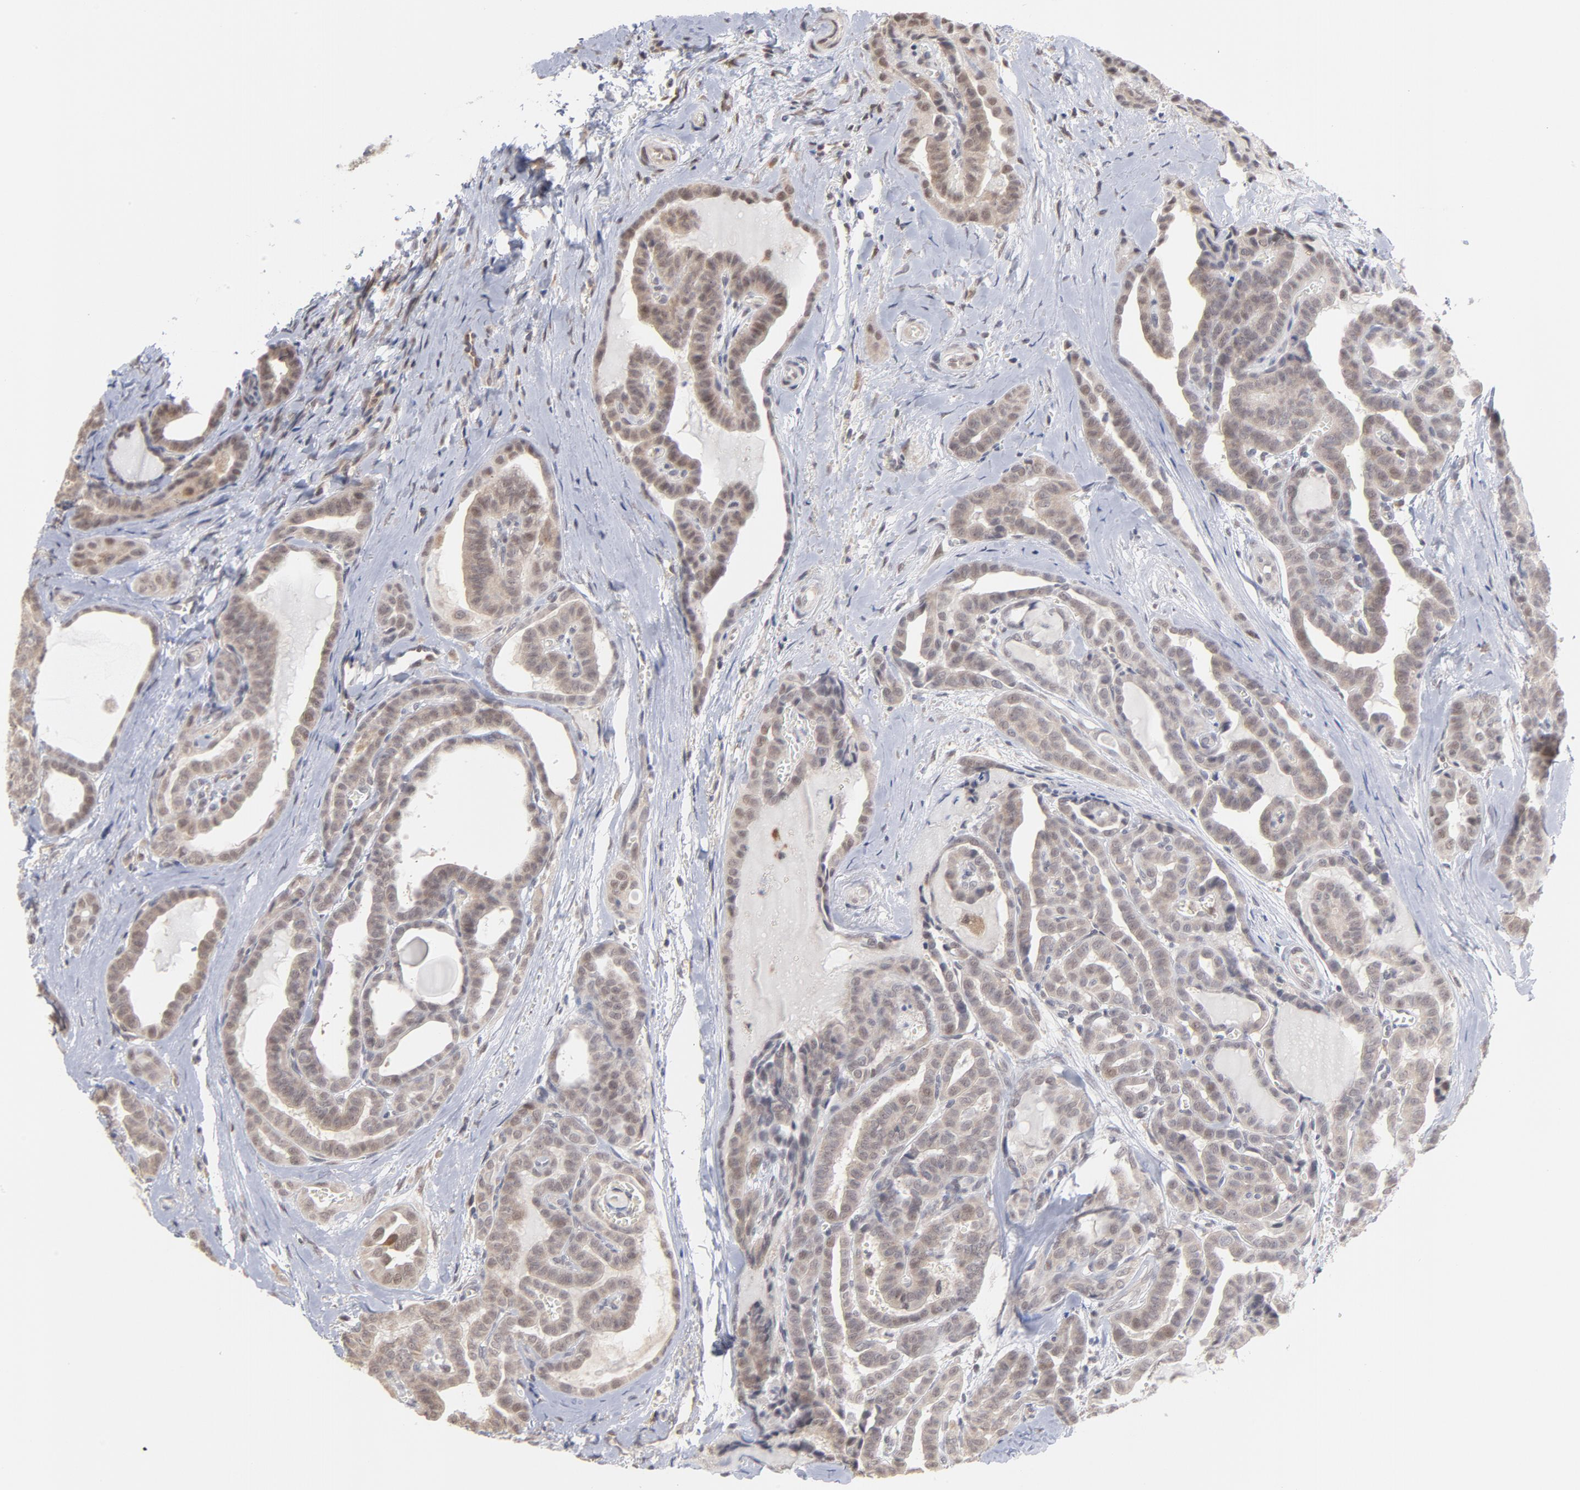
{"staining": {"intensity": "weak", "quantity": "<25%", "location": "nuclear"}, "tissue": "thyroid cancer", "cell_type": "Tumor cells", "image_type": "cancer", "snomed": [{"axis": "morphology", "description": "Carcinoma, NOS"}, {"axis": "topography", "description": "Thyroid gland"}], "caption": "Tumor cells are negative for brown protein staining in carcinoma (thyroid).", "gene": "OAS1", "patient": {"sex": "female", "age": 91}}